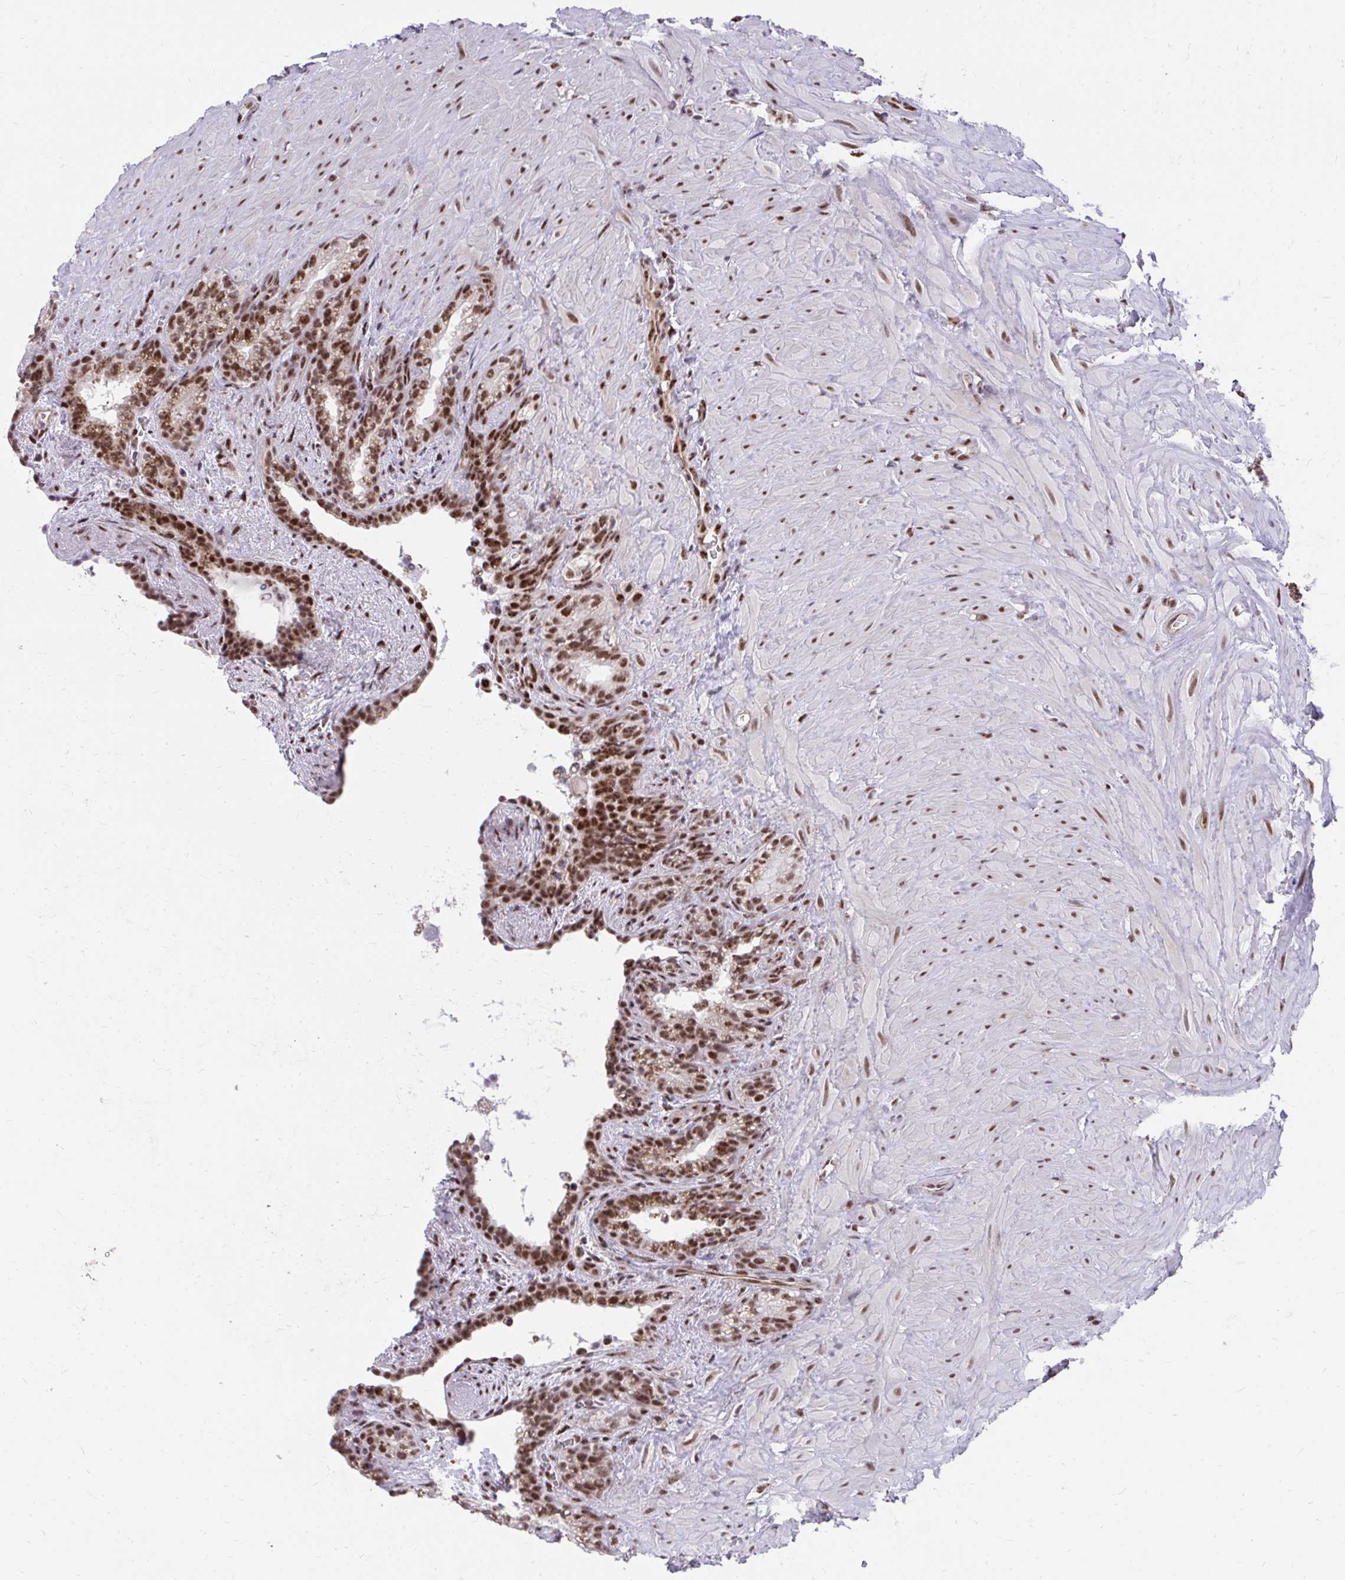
{"staining": {"intensity": "moderate", "quantity": ">75%", "location": "nuclear"}, "tissue": "seminal vesicle", "cell_type": "Glandular cells", "image_type": "normal", "snomed": [{"axis": "morphology", "description": "Normal tissue, NOS"}, {"axis": "topography", "description": "Seminal veicle"}], "caption": "Immunohistochemical staining of normal human seminal vesicle displays moderate nuclear protein expression in about >75% of glandular cells.", "gene": "HOXA4", "patient": {"sex": "male", "age": 76}}